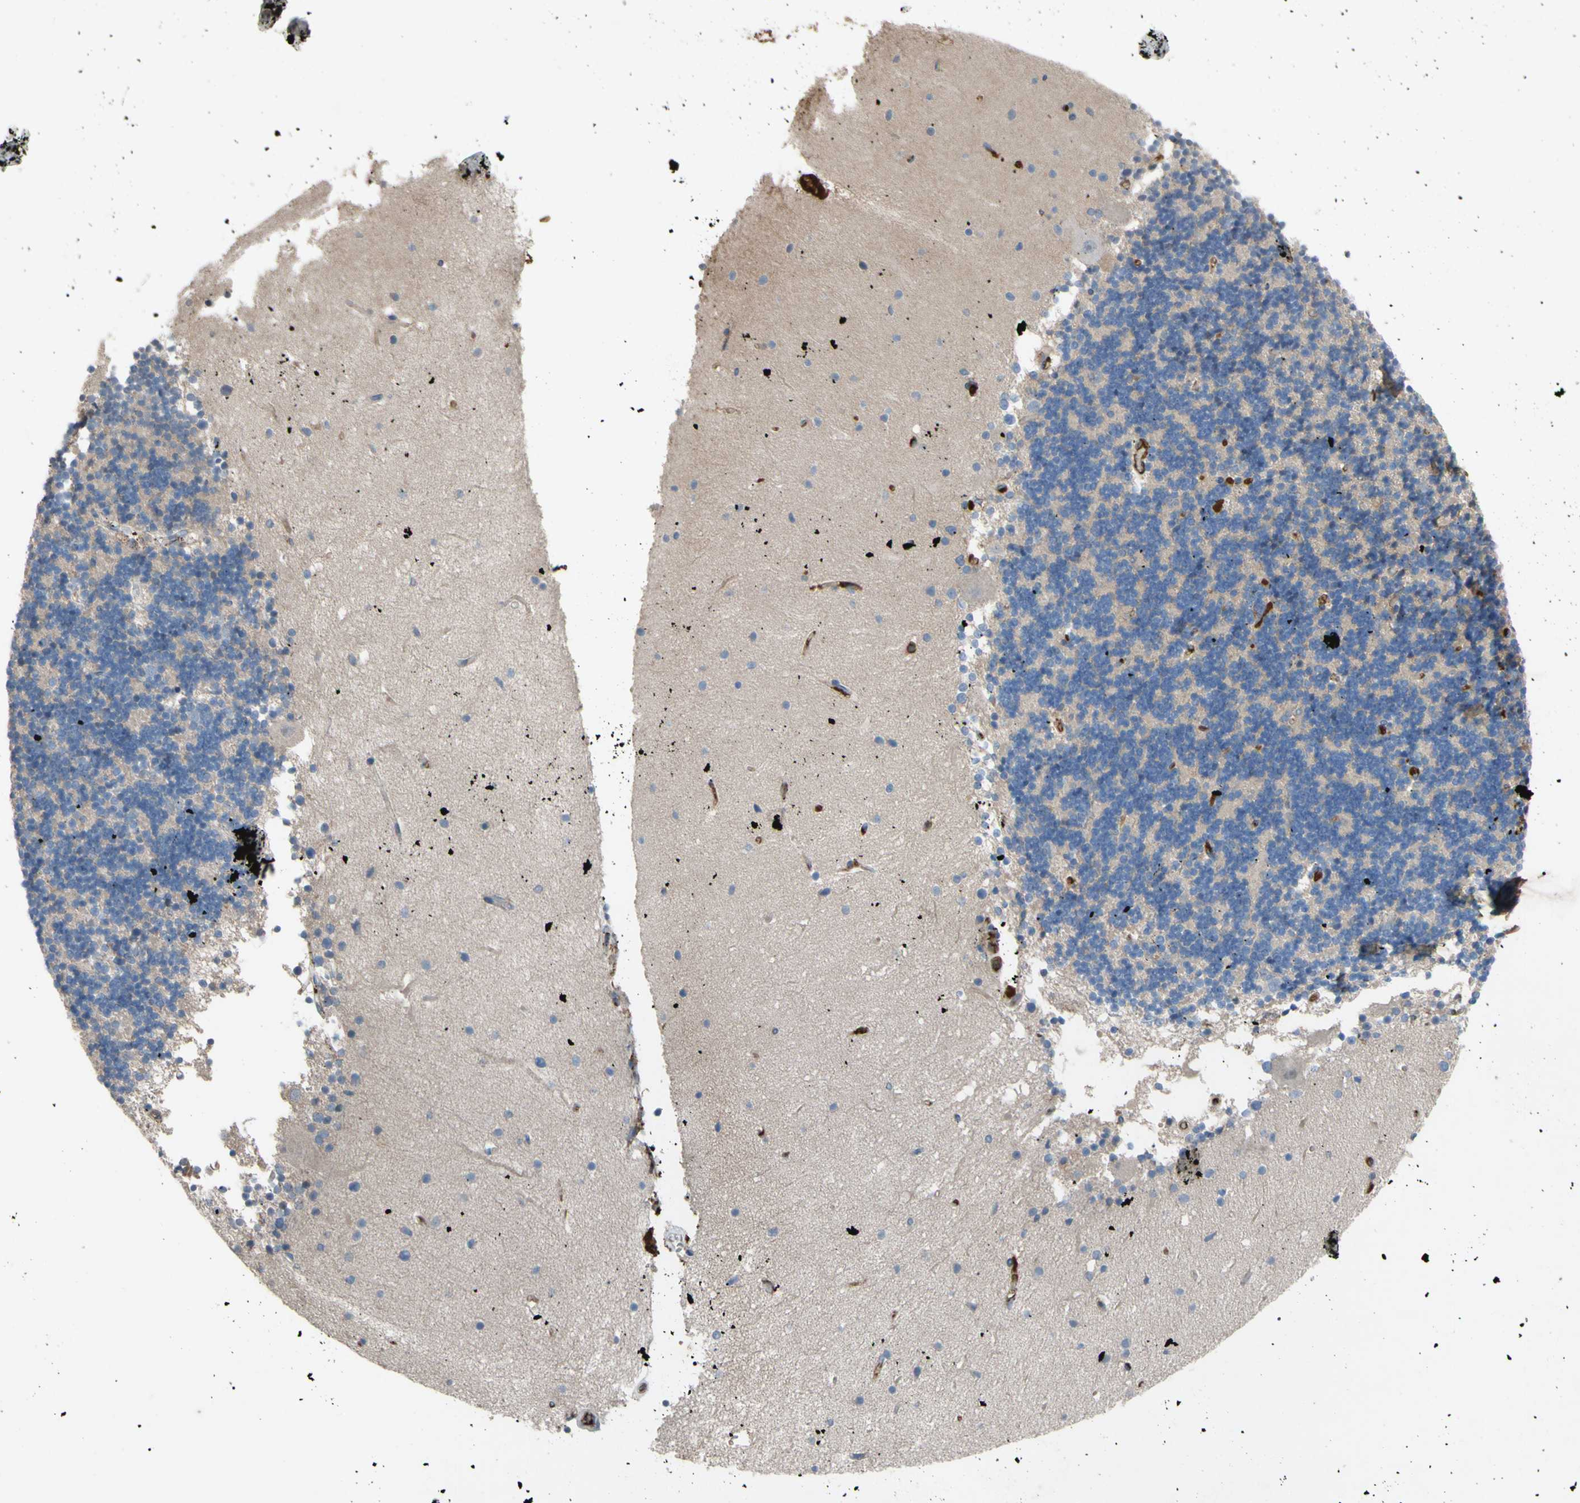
{"staining": {"intensity": "moderate", "quantity": "<25%", "location": "cytoplasmic/membranous"}, "tissue": "cerebellum", "cell_type": "Cells in granular layer", "image_type": "normal", "snomed": [{"axis": "morphology", "description": "Normal tissue, NOS"}, {"axis": "topography", "description": "Cerebellum"}], "caption": "High-power microscopy captured an immunohistochemistry micrograph of benign cerebellum, revealing moderate cytoplasmic/membranous staining in approximately <25% of cells in granular layer. The protein of interest is shown in brown color, while the nuclei are stained blue.", "gene": "PTGDS", "patient": {"sex": "female", "age": 54}}